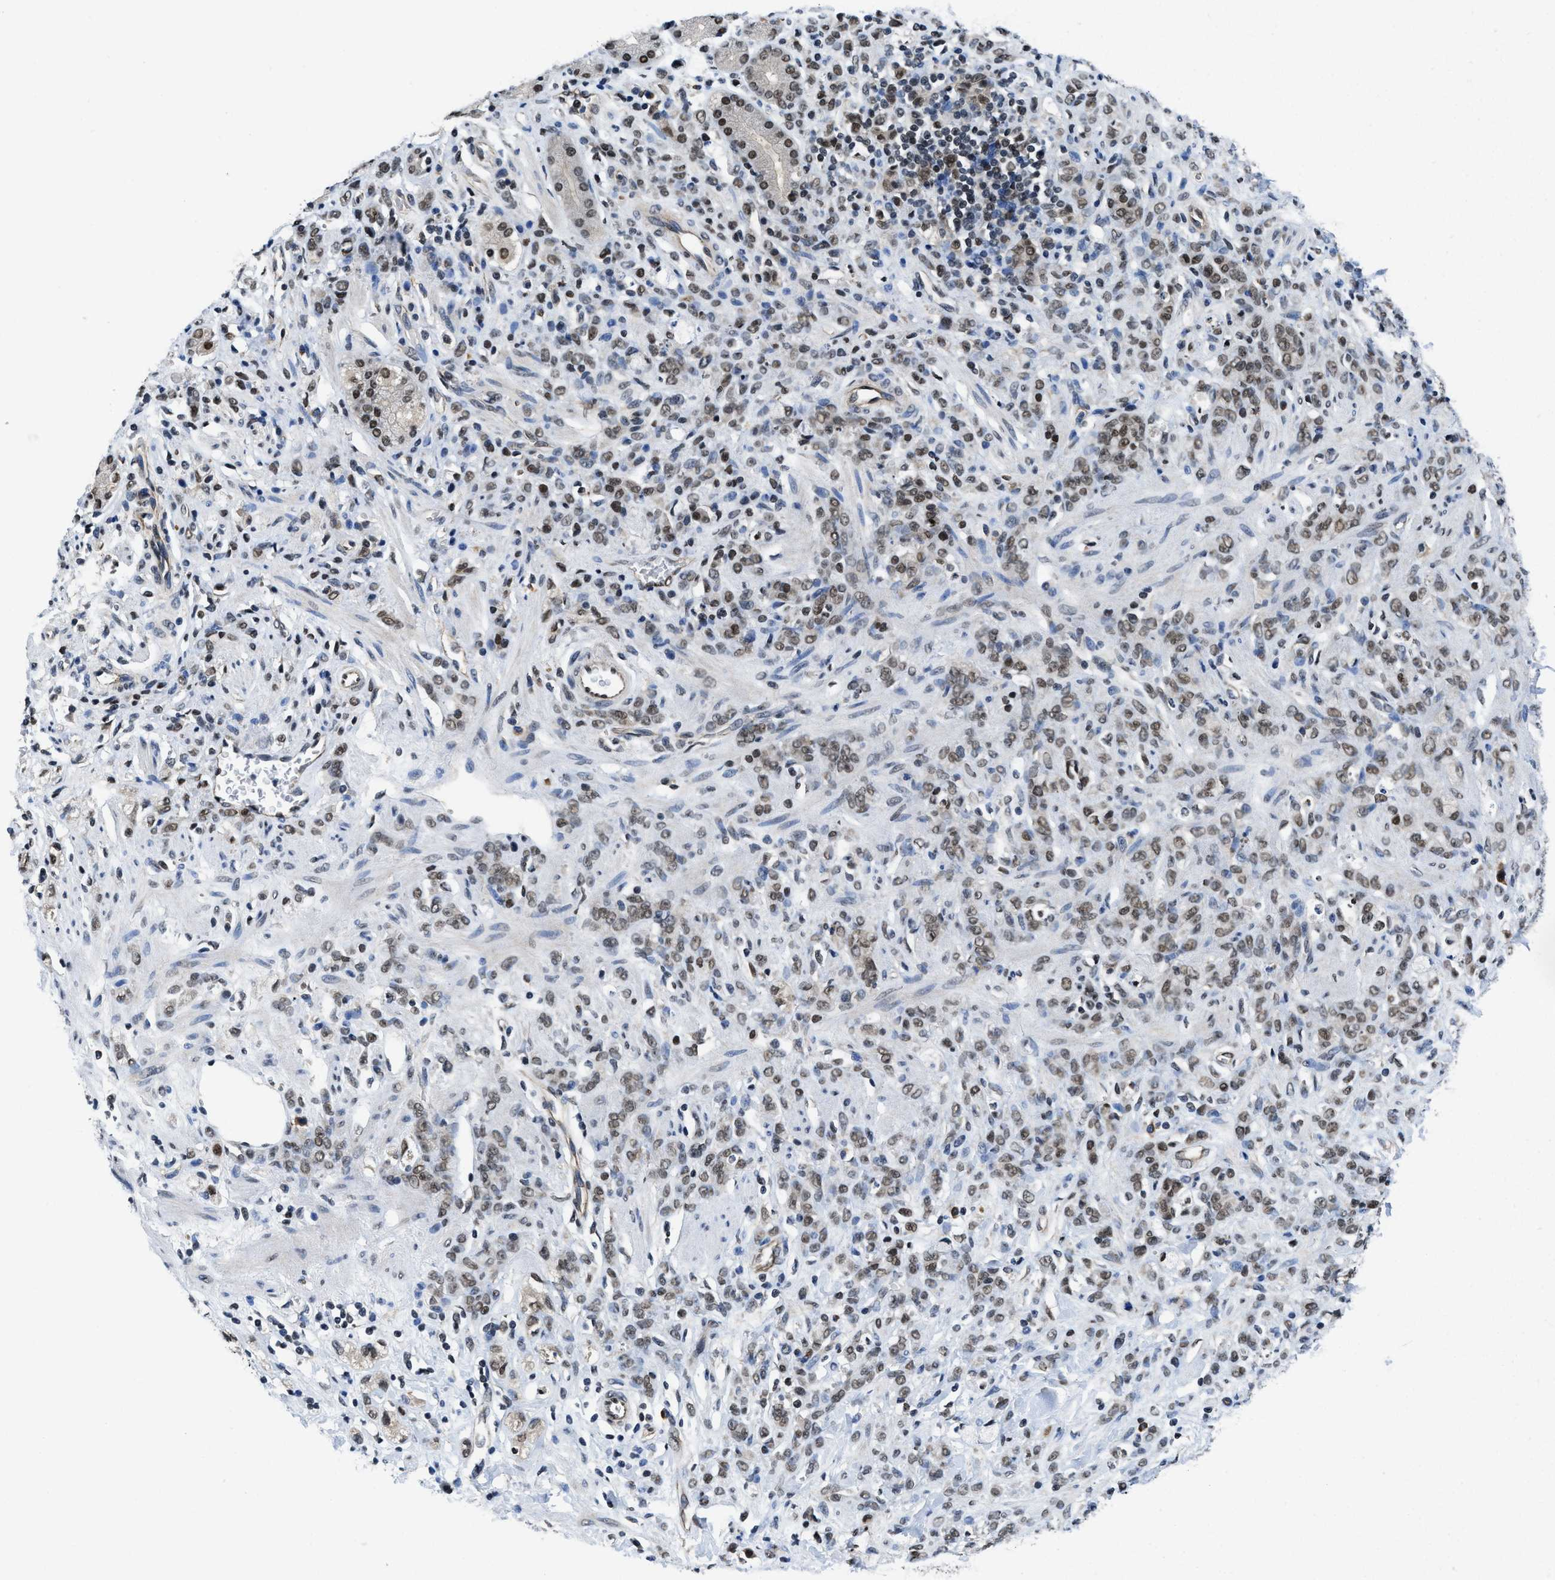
{"staining": {"intensity": "moderate", "quantity": ">75%", "location": "nuclear"}, "tissue": "stomach cancer", "cell_type": "Tumor cells", "image_type": "cancer", "snomed": [{"axis": "morphology", "description": "Normal tissue, NOS"}, {"axis": "morphology", "description": "Adenocarcinoma, NOS"}, {"axis": "topography", "description": "Stomach"}], "caption": "Stomach cancer (adenocarcinoma) tissue displays moderate nuclear positivity in approximately >75% of tumor cells", "gene": "SAFB", "patient": {"sex": "male", "age": 82}}